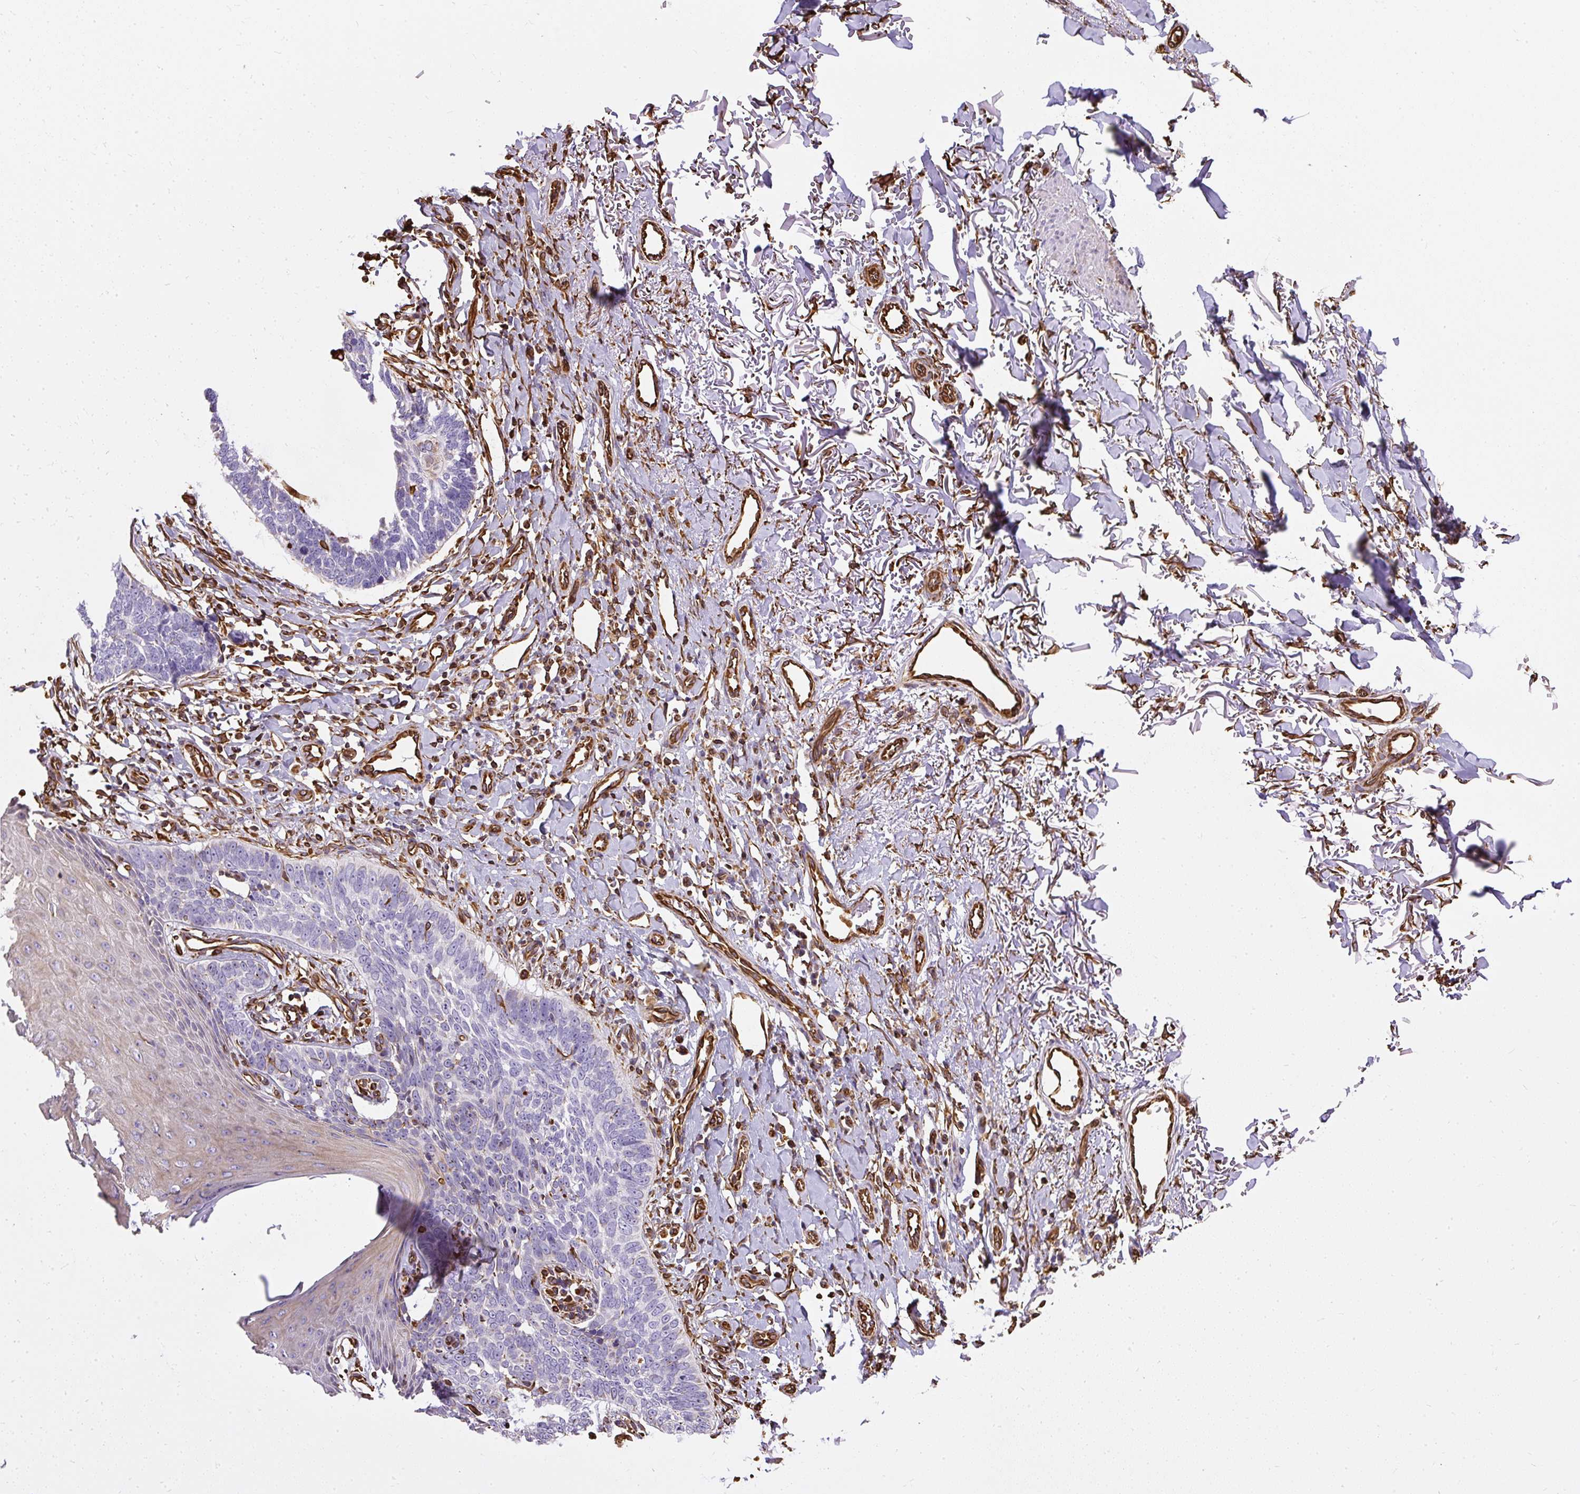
{"staining": {"intensity": "negative", "quantity": "none", "location": "none"}, "tissue": "skin cancer", "cell_type": "Tumor cells", "image_type": "cancer", "snomed": [{"axis": "morphology", "description": "Normal tissue, NOS"}, {"axis": "morphology", "description": "Basal cell carcinoma"}, {"axis": "topography", "description": "Skin"}], "caption": "Basal cell carcinoma (skin) stained for a protein using immunohistochemistry shows no staining tumor cells.", "gene": "PLS1", "patient": {"sex": "male", "age": 77}}